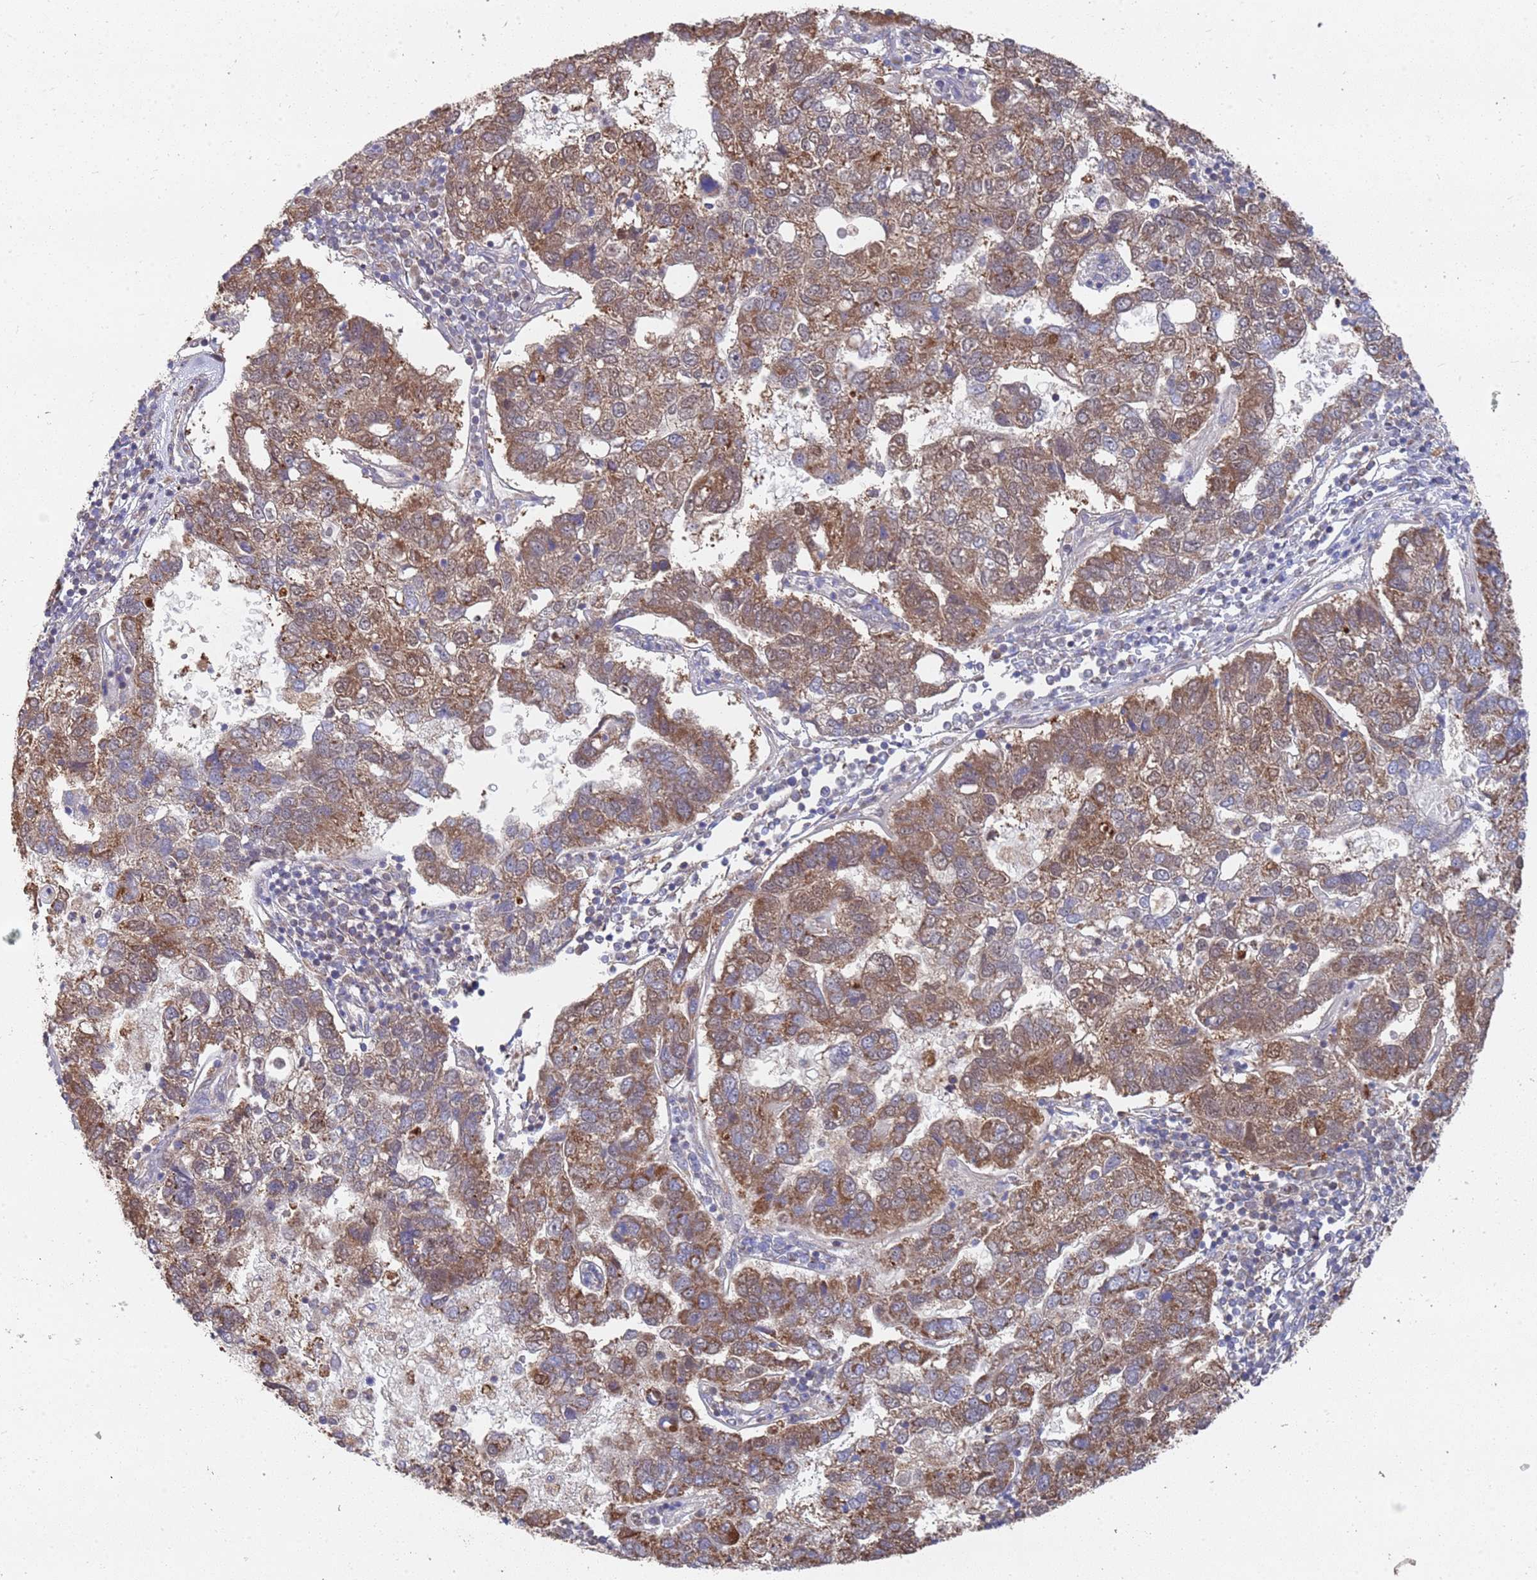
{"staining": {"intensity": "moderate", "quantity": ">75%", "location": "cytoplasmic/membranous"}, "tissue": "pancreatic cancer", "cell_type": "Tumor cells", "image_type": "cancer", "snomed": [{"axis": "morphology", "description": "Adenocarcinoma, NOS"}, {"axis": "topography", "description": "Pancreas"}], "caption": "Protein expression analysis of human adenocarcinoma (pancreatic) reveals moderate cytoplasmic/membranous positivity in about >75% of tumor cells.", "gene": "WDFY3", "patient": {"sex": "female", "age": 61}}